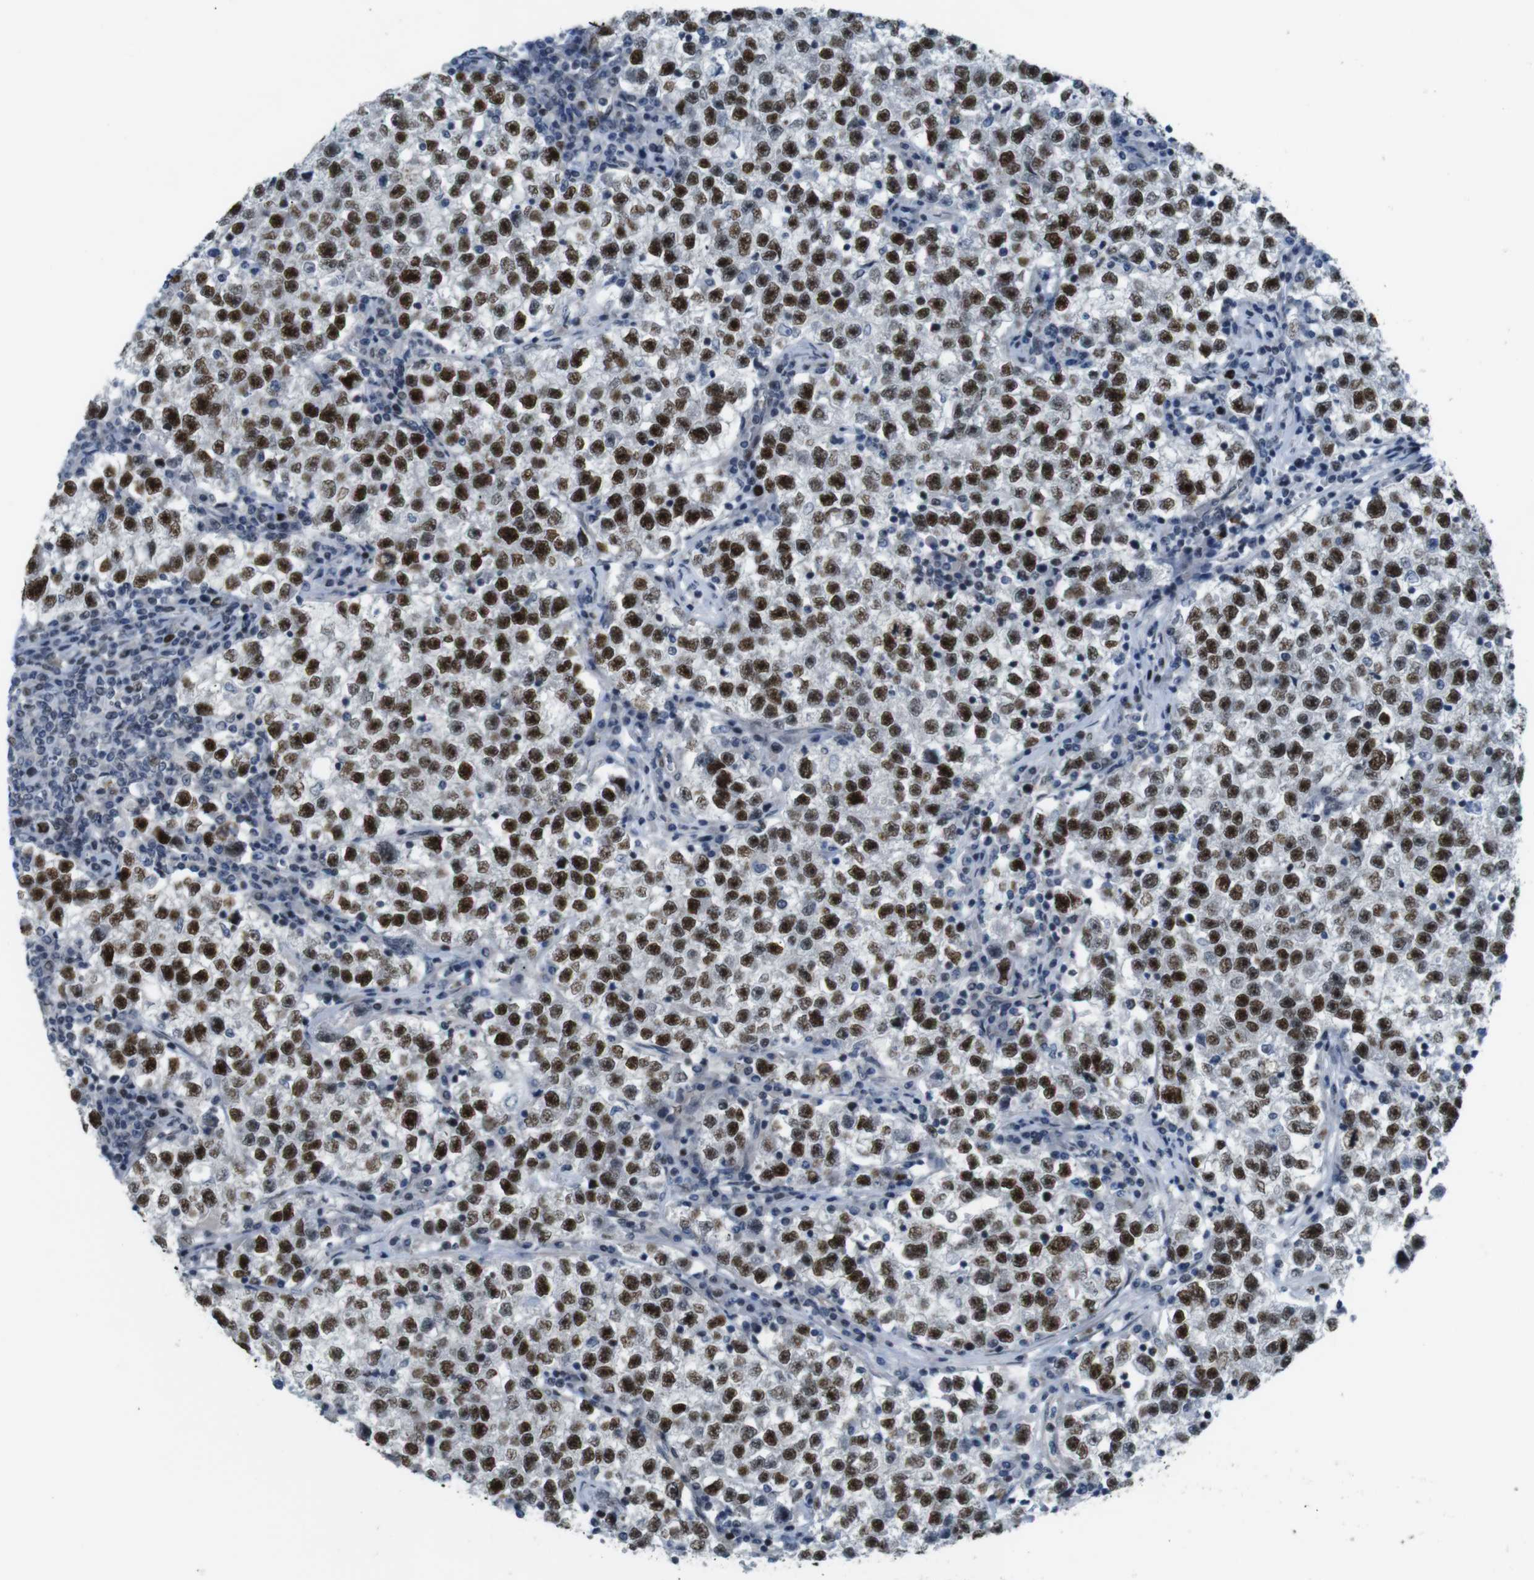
{"staining": {"intensity": "strong", "quantity": ">75%", "location": "nuclear"}, "tissue": "testis cancer", "cell_type": "Tumor cells", "image_type": "cancer", "snomed": [{"axis": "morphology", "description": "Seminoma, NOS"}, {"axis": "topography", "description": "Testis"}], "caption": "Tumor cells demonstrate high levels of strong nuclear positivity in about >75% of cells in testis cancer (seminoma).", "gene": "SMCO2", "patient": {"sex": "male", "age": 22}}